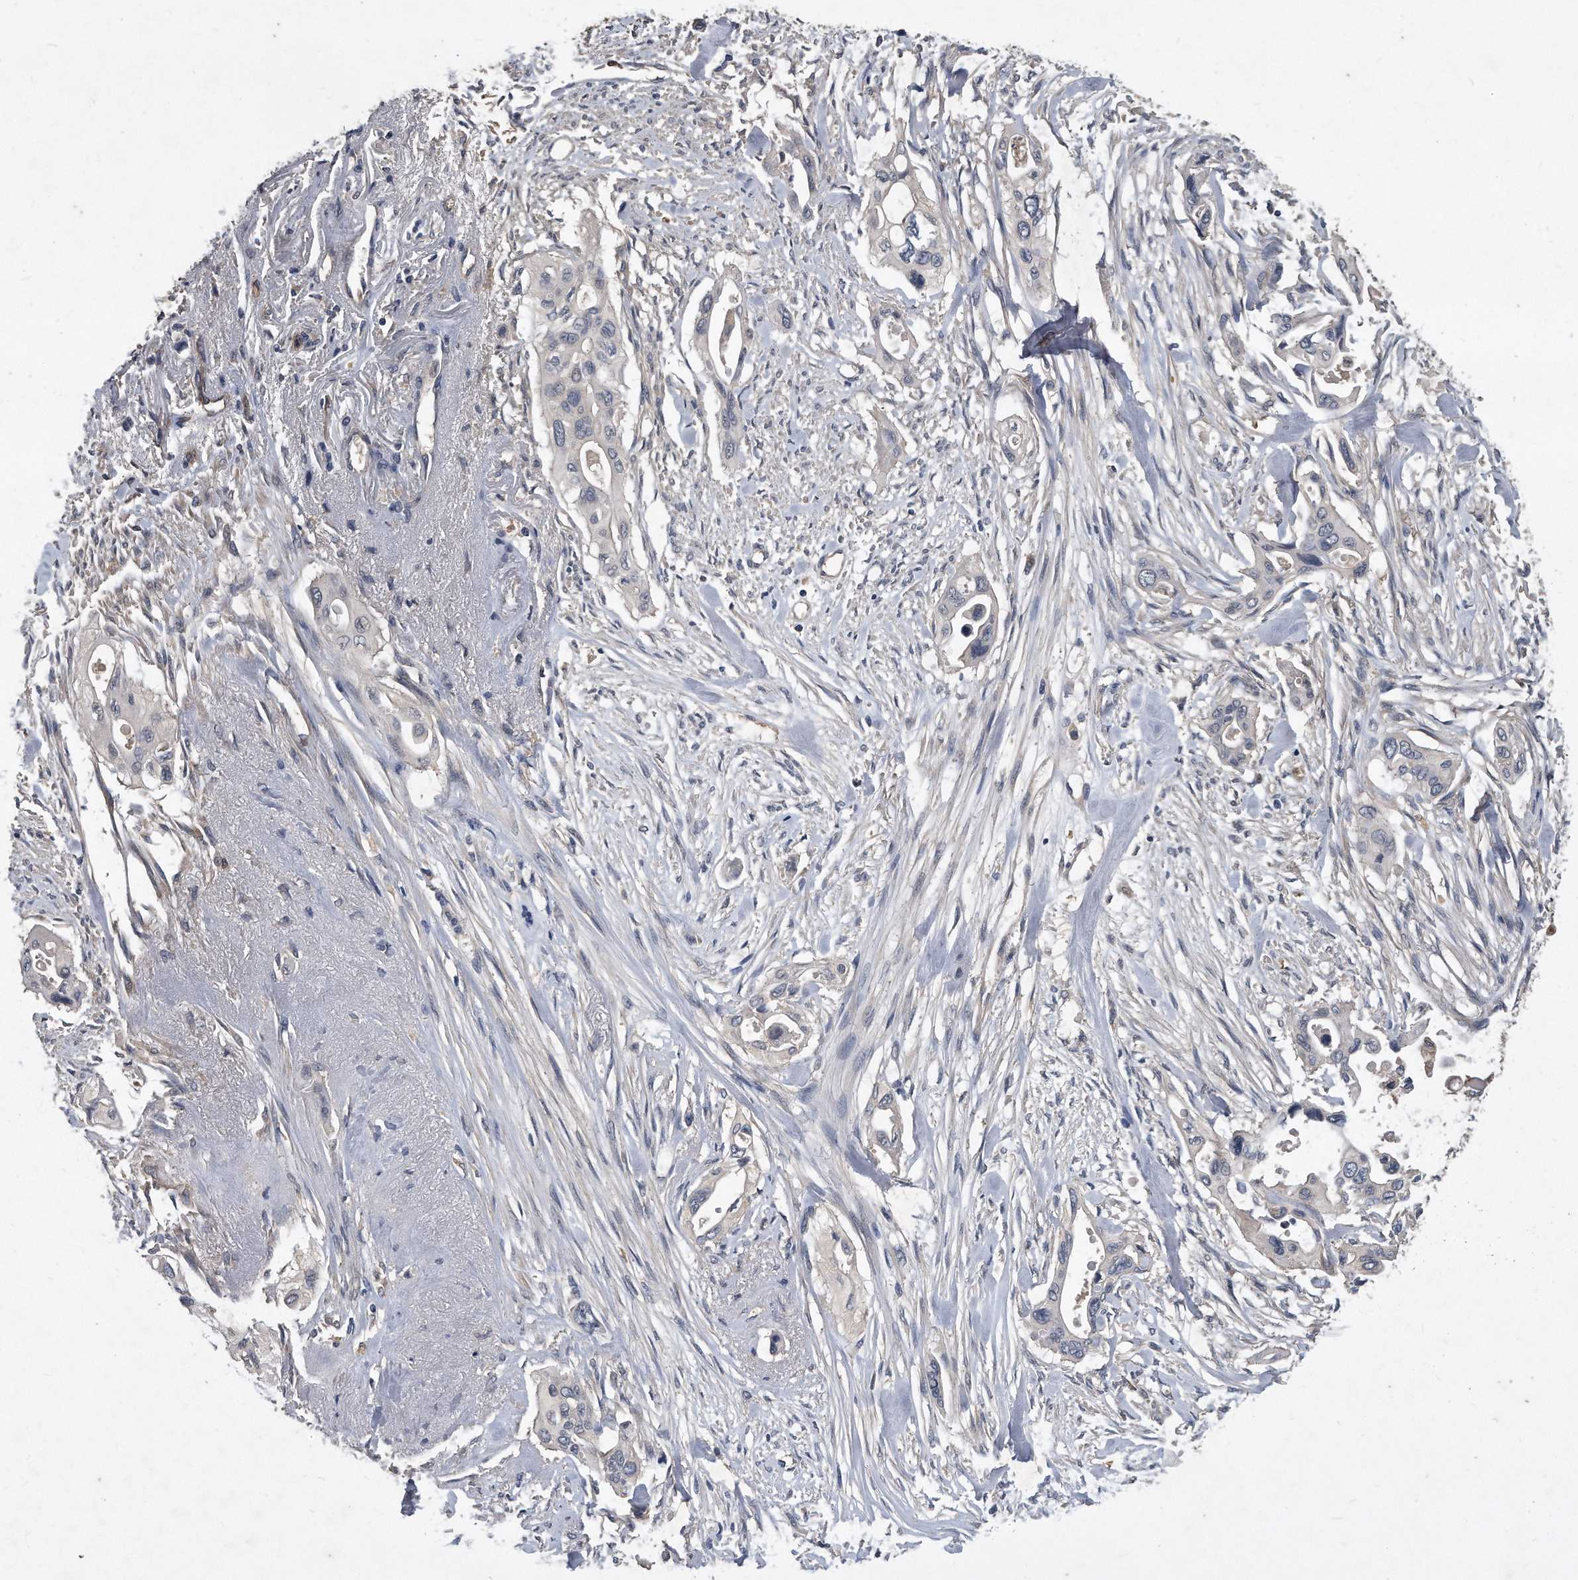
{"staining": {"intensity": "negative", "quantity": "none", "location": "none"}, "tissue": "pancreatic cancer", "cell_type": "Tumor cells", "image_type": "cancer", "snomed": [{"axis": "morphology", "description": "Adenocarcinoma, NOS"}, {"axis": "topography", "description": "Pancreas"}], "caption": "DAB (3,3'-diaminobenzidine) immunohistochemical staining of human adenocarcinoma (pancreatic) reveals no significant positivity in tumor cells.", "gene": "HOMER3", "patient": {"sex": "male", "age": 77}}